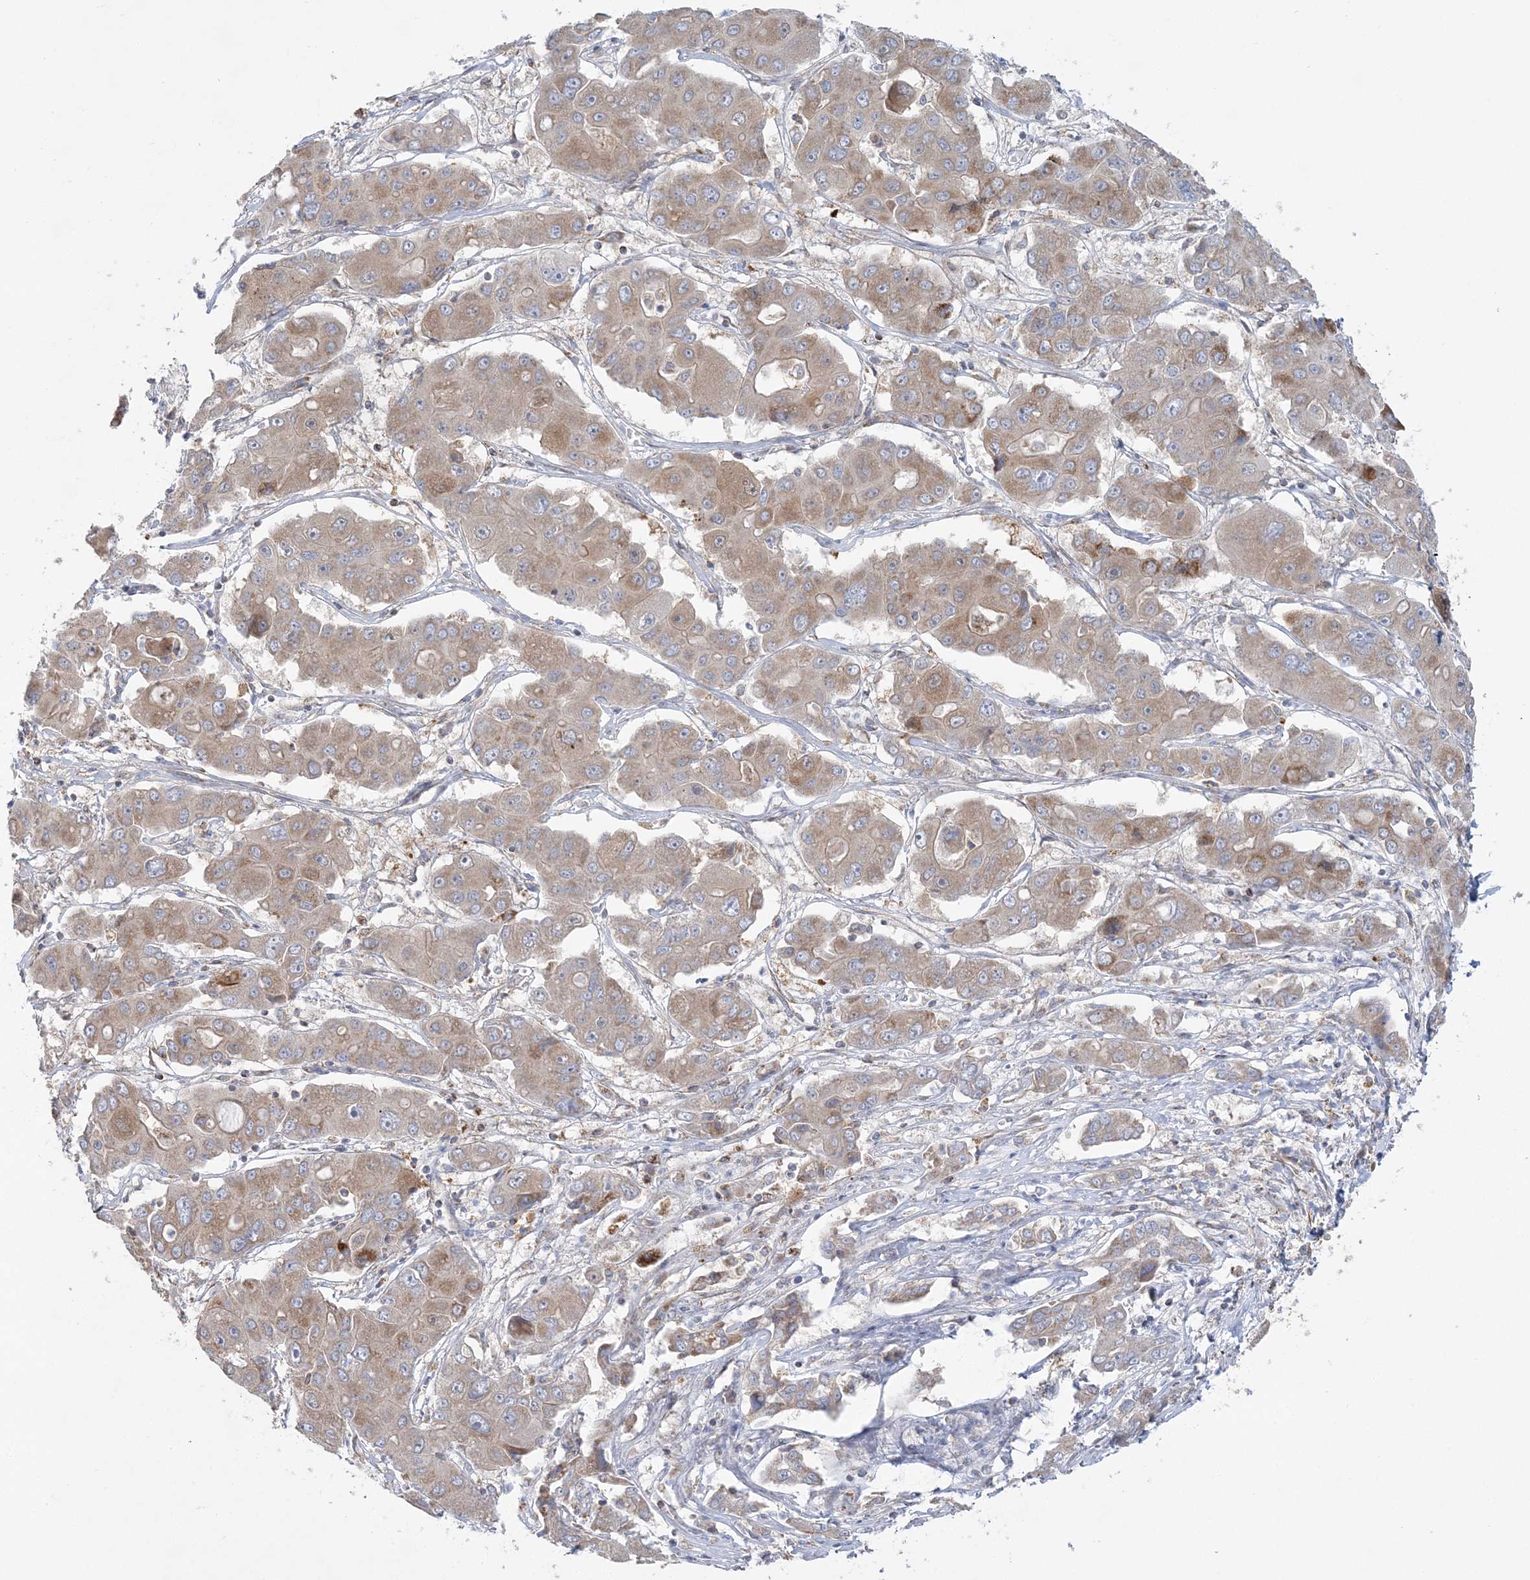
{"staining": {"intensity": "weak", "quantity": ">75%", "location": "cytoplasmic/membranous"}, "tissue": "liver cancer", "cell_type": "Tumor cells", "image_type": "cancer", "snomed": [{"axis": "morphology", "description": "Cholangiocarcinoma"}, {"axis": "topography", "description": "Liver"}], "caption": "Immunohistochemistry (IHC) photomicrograph of cholangiocarcinoma (liver) stained for a protein (brown), which exhibits low levels of weak cytoplasmic/membranous positivity in approximately >75% of tumor cells.", "gene": "MMADHC", "patient": {"sex": "male", "age": 67}}